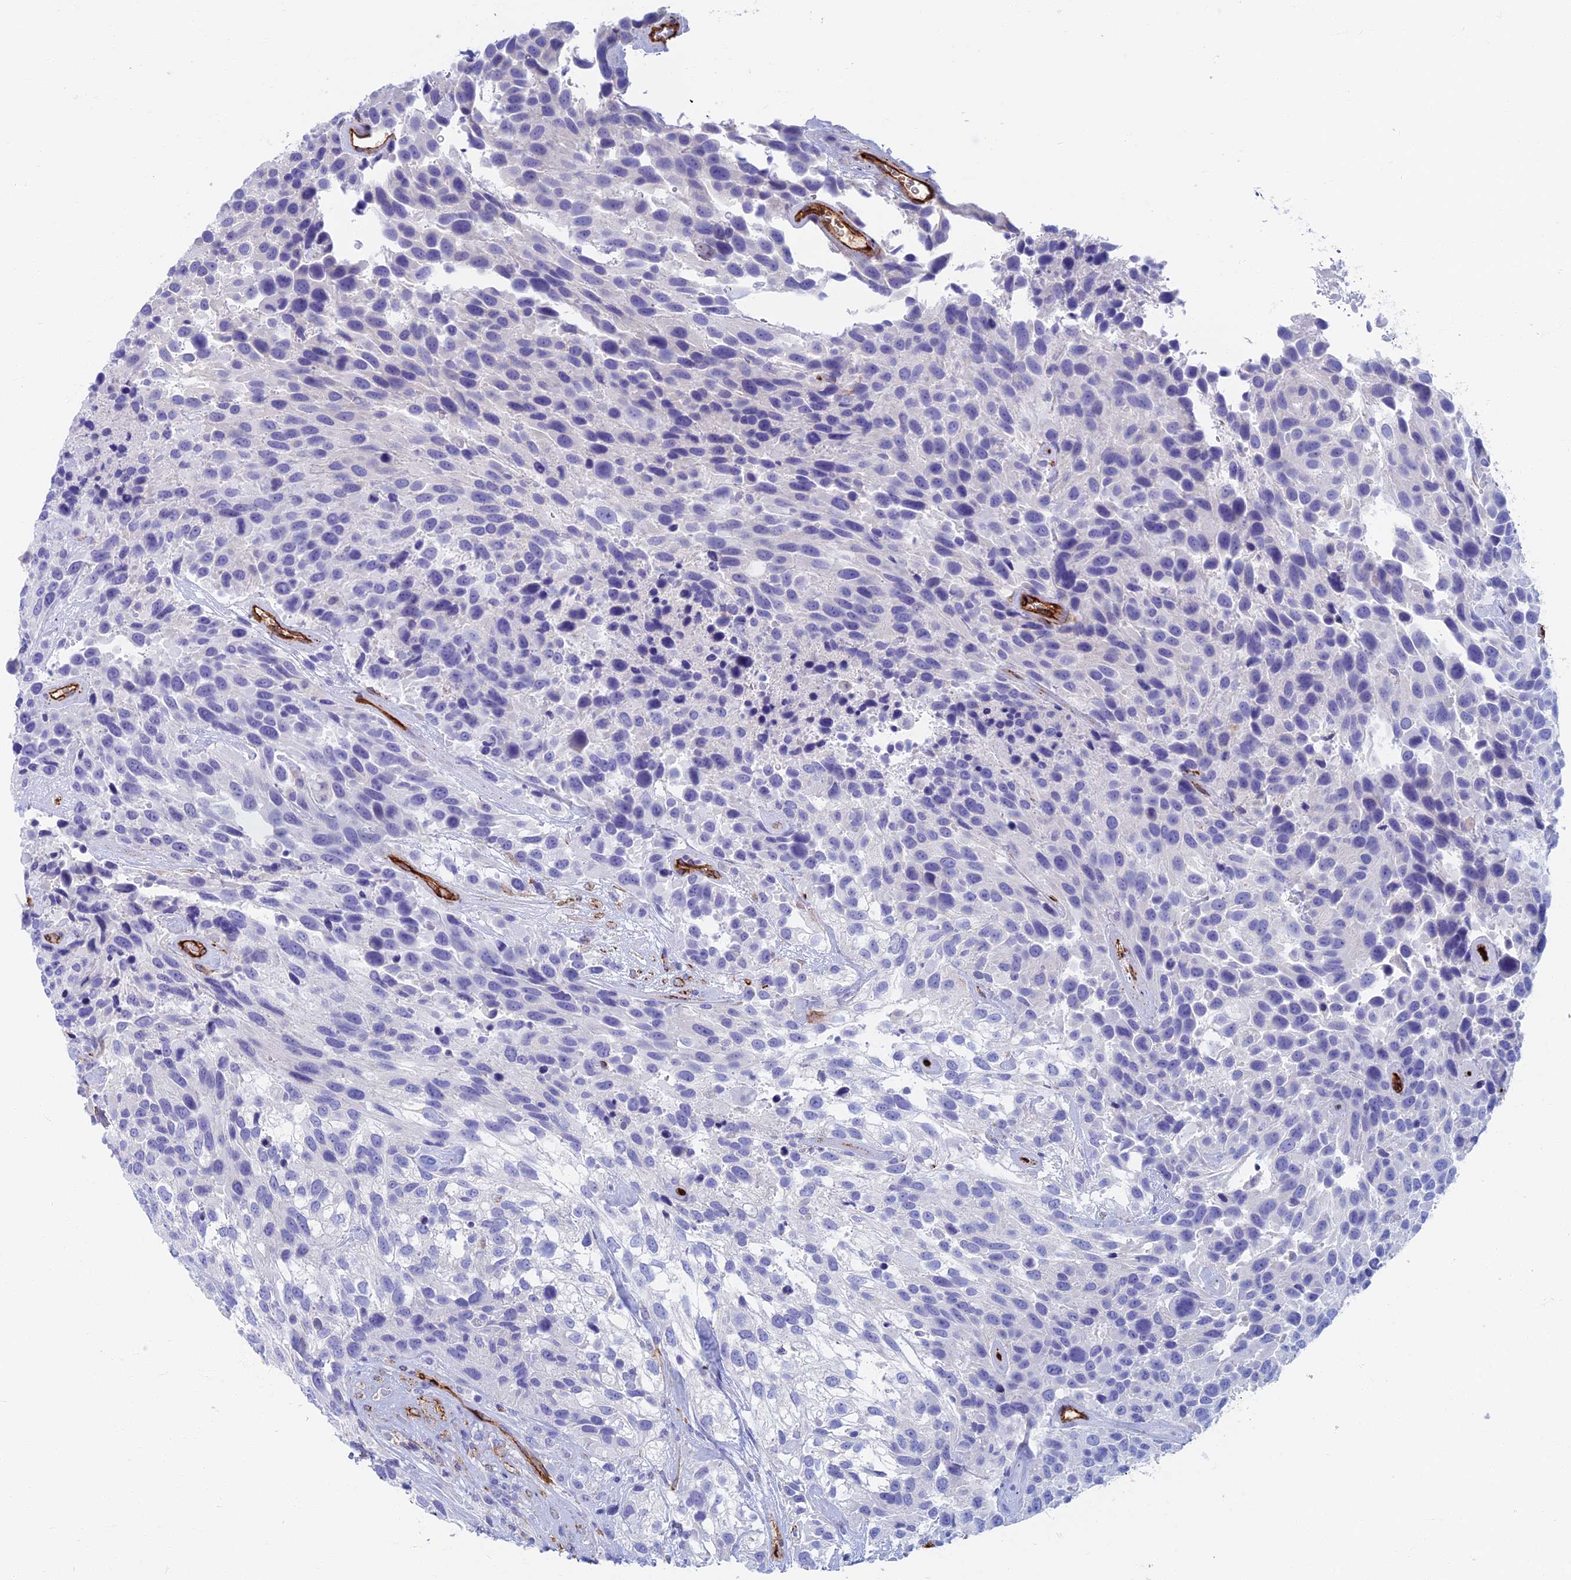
{"staining": {"intensity": "negative", "quantity": "none", "location": "none"}, "tissue": "urothelial cancer", "cell_type": "Tumor cells", "image_type": "cancer", "snomed": [{"axis": "morphology", "description": "Urothelial carcinoma, High grade"}, {"axis": "topography", "description": "Urinary bladder"}], "caption": "DAB (3,3'-diaminobenzidine) immunohistochemical staining of urothelial cancer exhibits no significant staining in tumor cells.", "gene": "ETFRF1", "patient": {"sex": "female", "age": 70}}